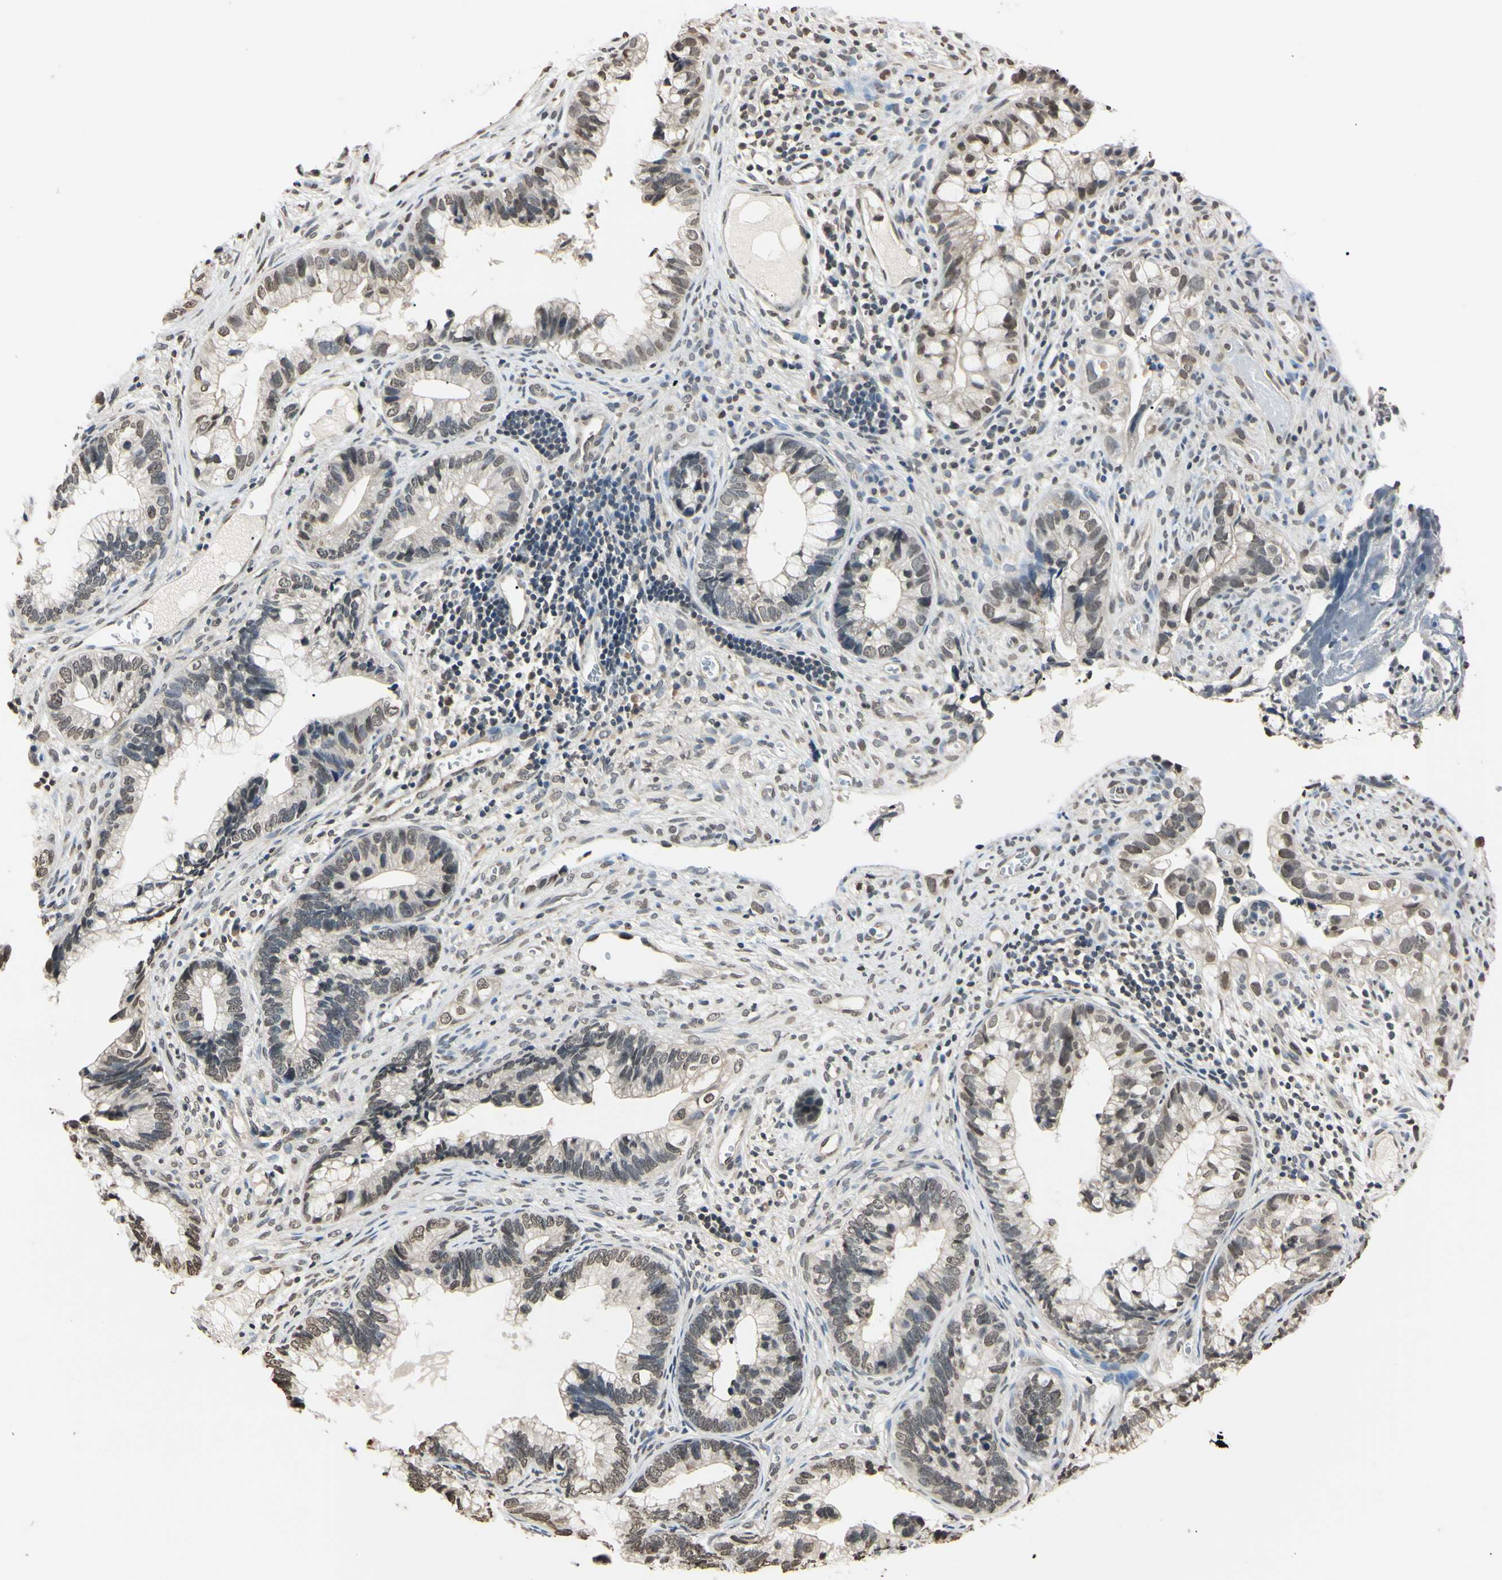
{"staining": {"intensity": "weak", "quantity": "25%-75%", "location": "nuclear"}, "tissue": "cervical cancer", "cell_type": "Tumor cells", "image_type": "cancer", "snomed": [{"axis": "morphology", "description": "Adenocarcinoma, NOS"}, {"axis": "topography", "description": "Cervix"}], "caption": "Immunohistochemical staining of human cervical adenocarcinoma reveals low levels of weak nuclear protein positivity in approximately 25%-75% of tumor cells.", "gene": "CDC45", "patient": {"sex": "female", "age": 44}}